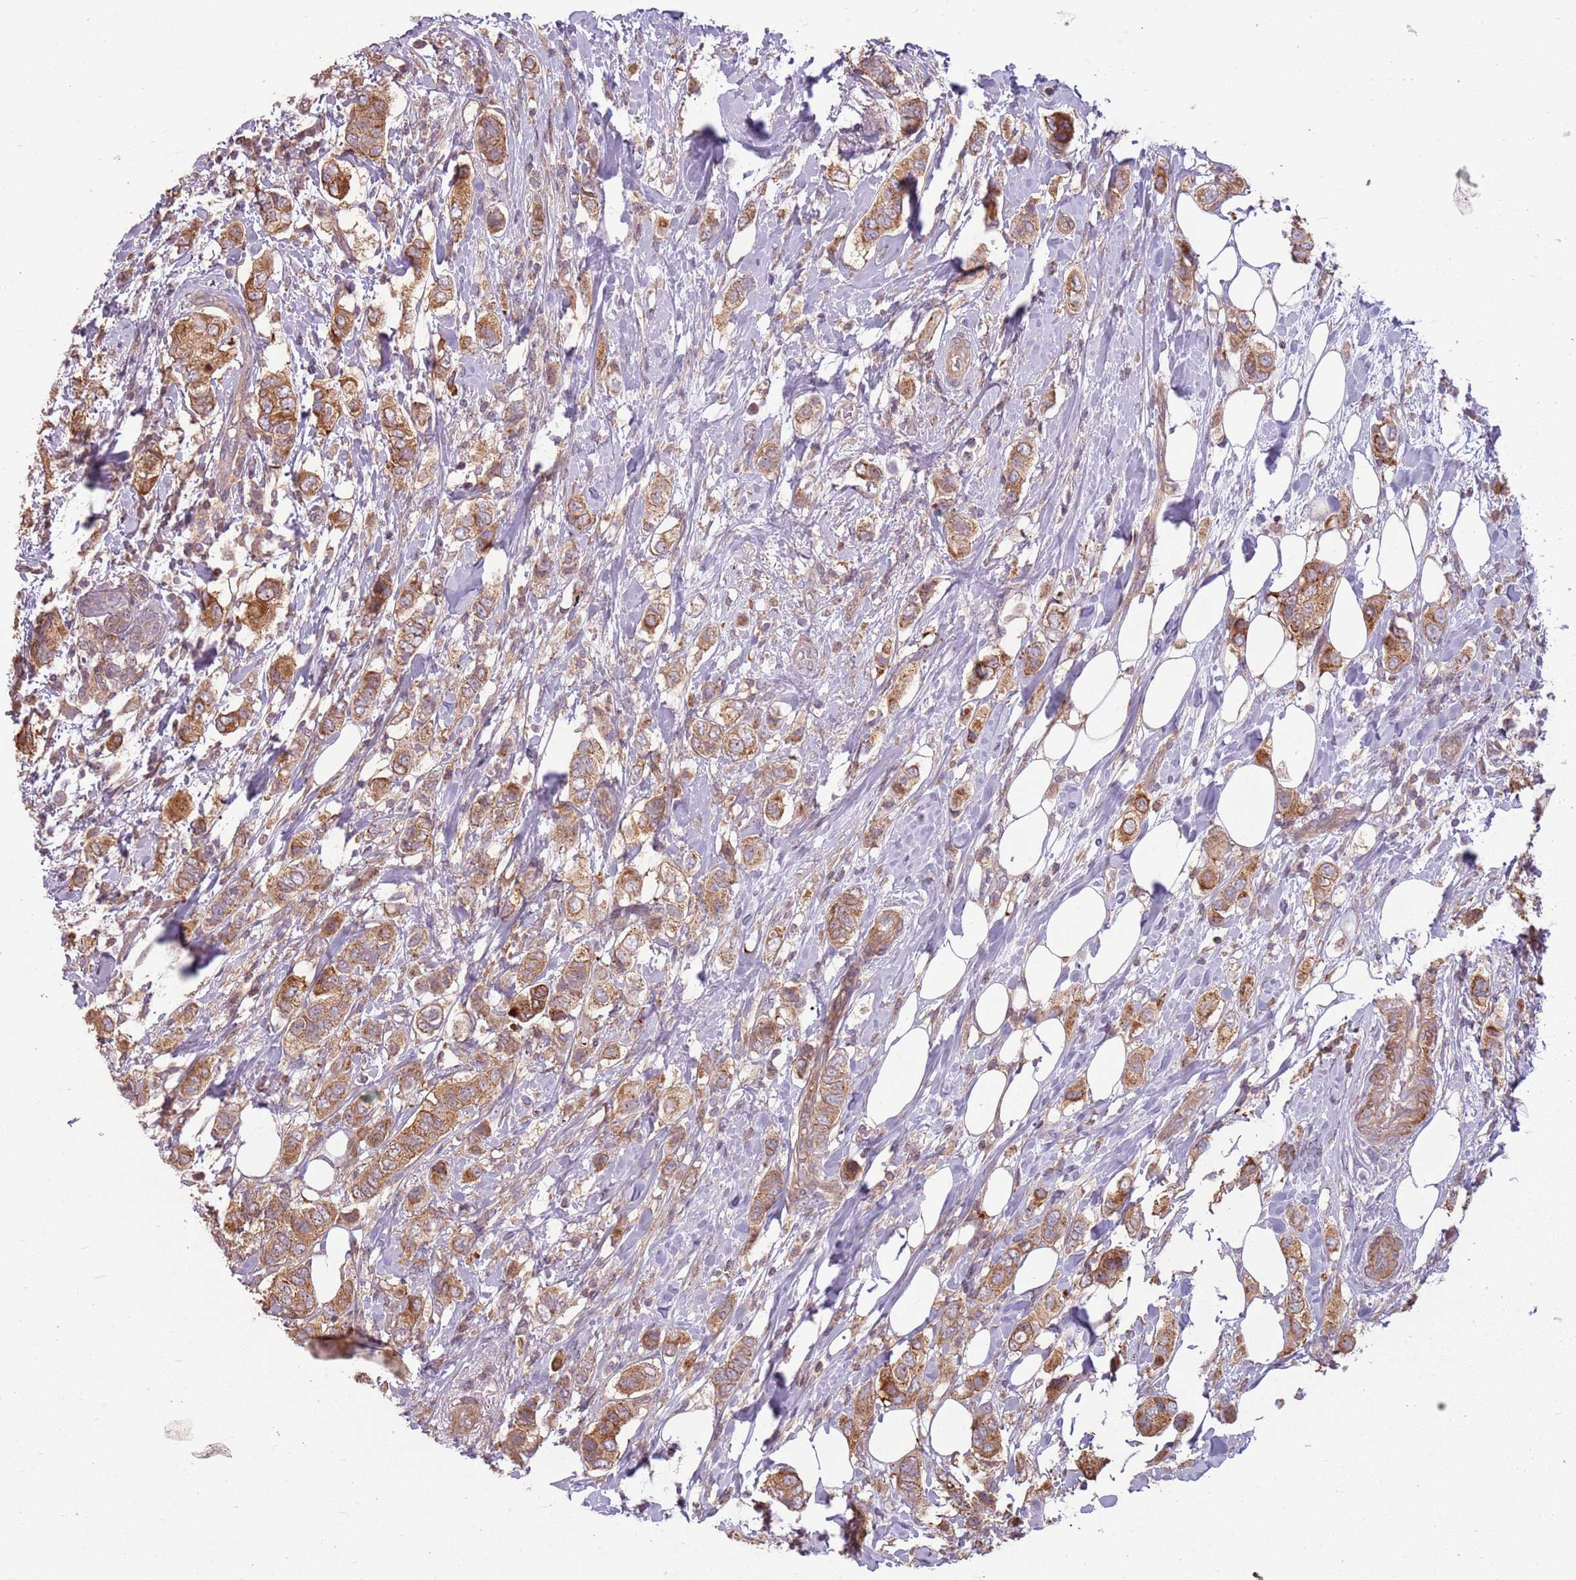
{"staining": {"intensity": "moderate", "quantity": ">75%", "location": "cytoplasmic/membranous"}, "tissue": "breast cancer", "cell_type": "Tumor cells", "image_type": "cancer", "snomed": [{"axis": "morphology", "description": "Lobular carcinoma"}, {"axis": "topography", "description": "Breast"}], "caption": "Immunohistochemical staining of human breast cancer reveals medium levels of moderate cytoplasmic/membranous staining in approximately >75% of tumor cells.", "gene": "RPL21", "patient": {"sex": "female", "age": 51}}